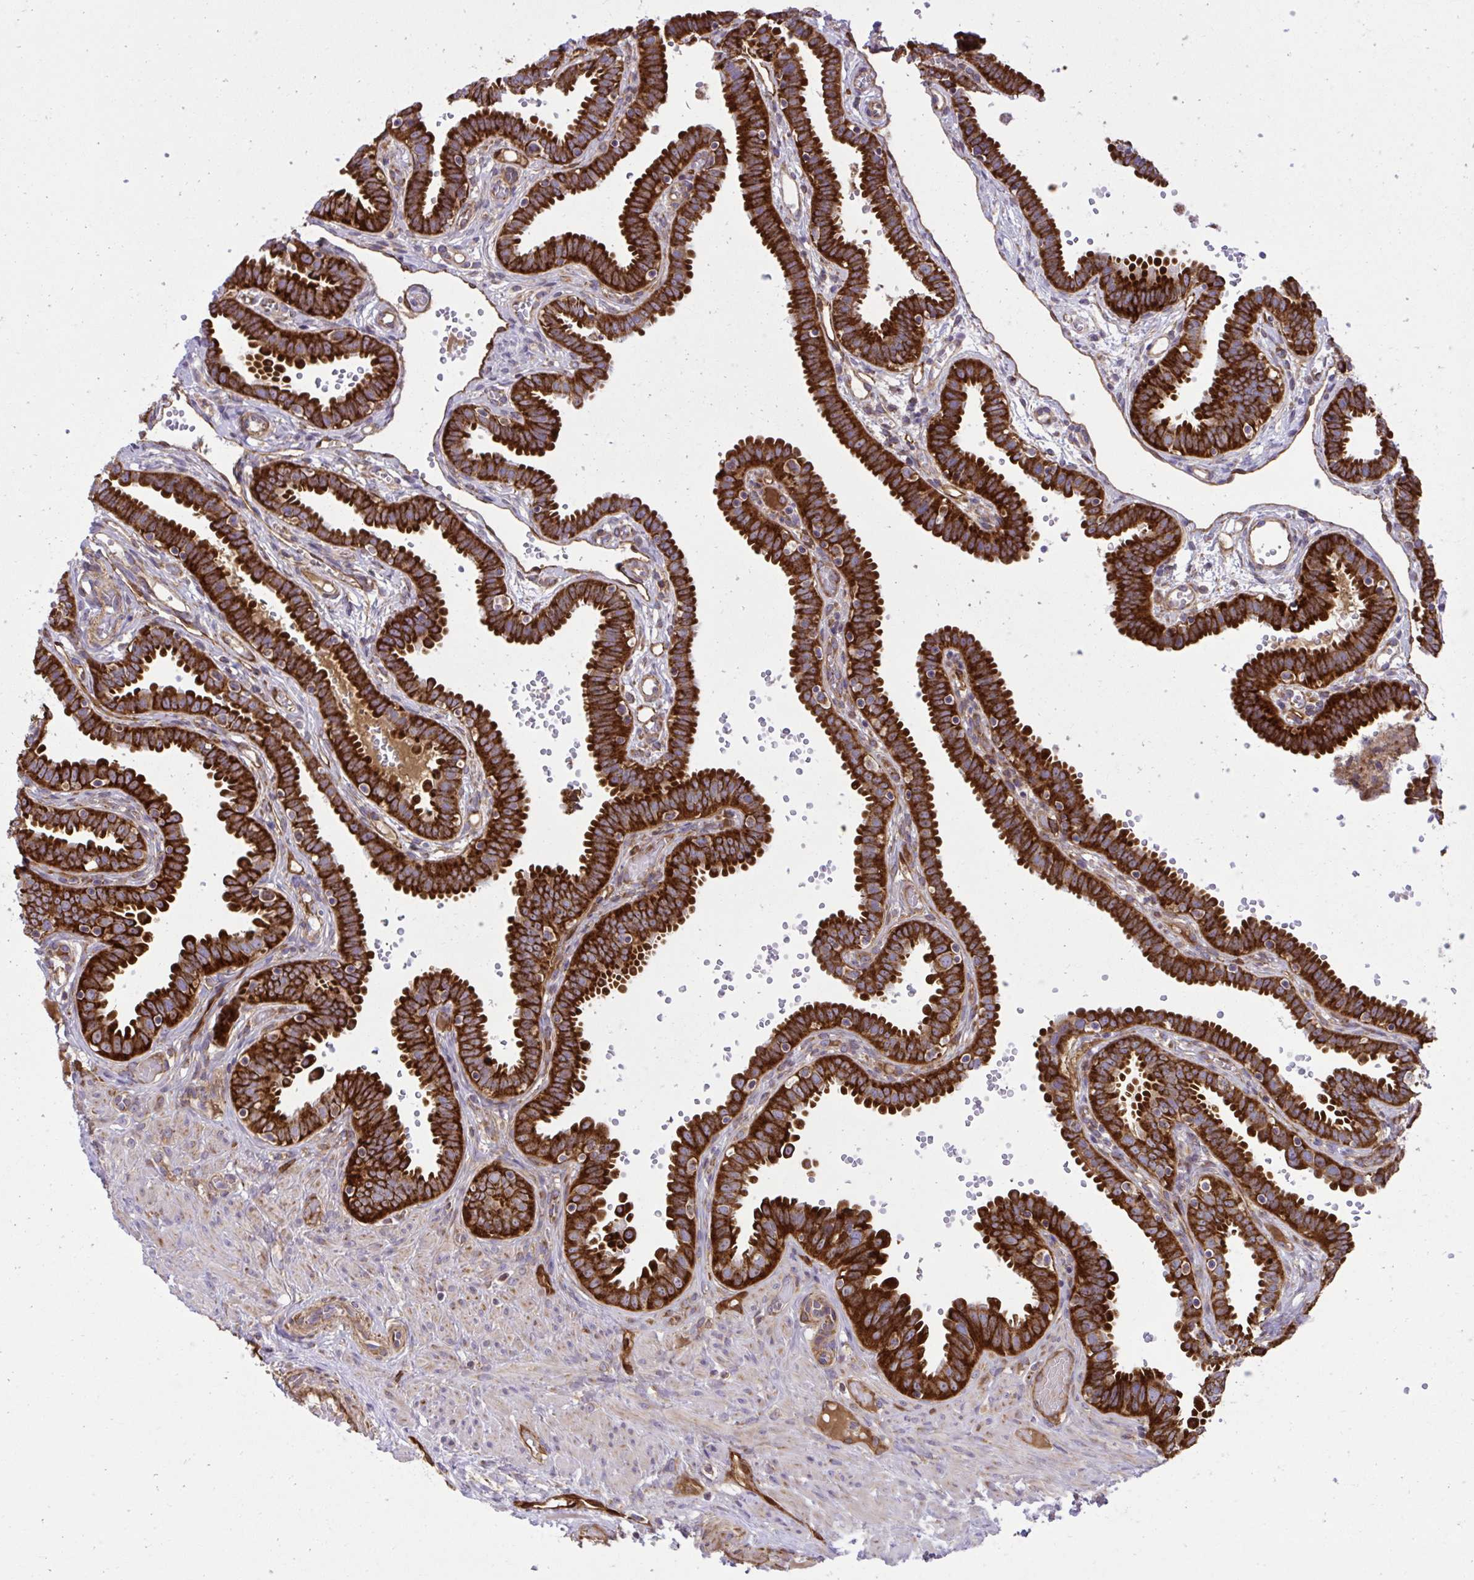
{"staining": {"intensity": "strong", "quantity": ">75%", "location": "cytoplasmic/membranous"}, "tissue": "fallopian tube", "cell_type": "Glandular cells", "image_type": "normal", "snomed": [{"axis": "morphology", "description": "Normal tissue, NOS"}, {"axis": "topography", "description": "Fallopian tube"}], "caption": "Protein expression analysis of unremarkable fallopian tube shows strong cytoplasmic/membranous expression in about >75% of glandular cells.", "gene": "LIMS1", "patient": {"sex": "female", "age": 37}}